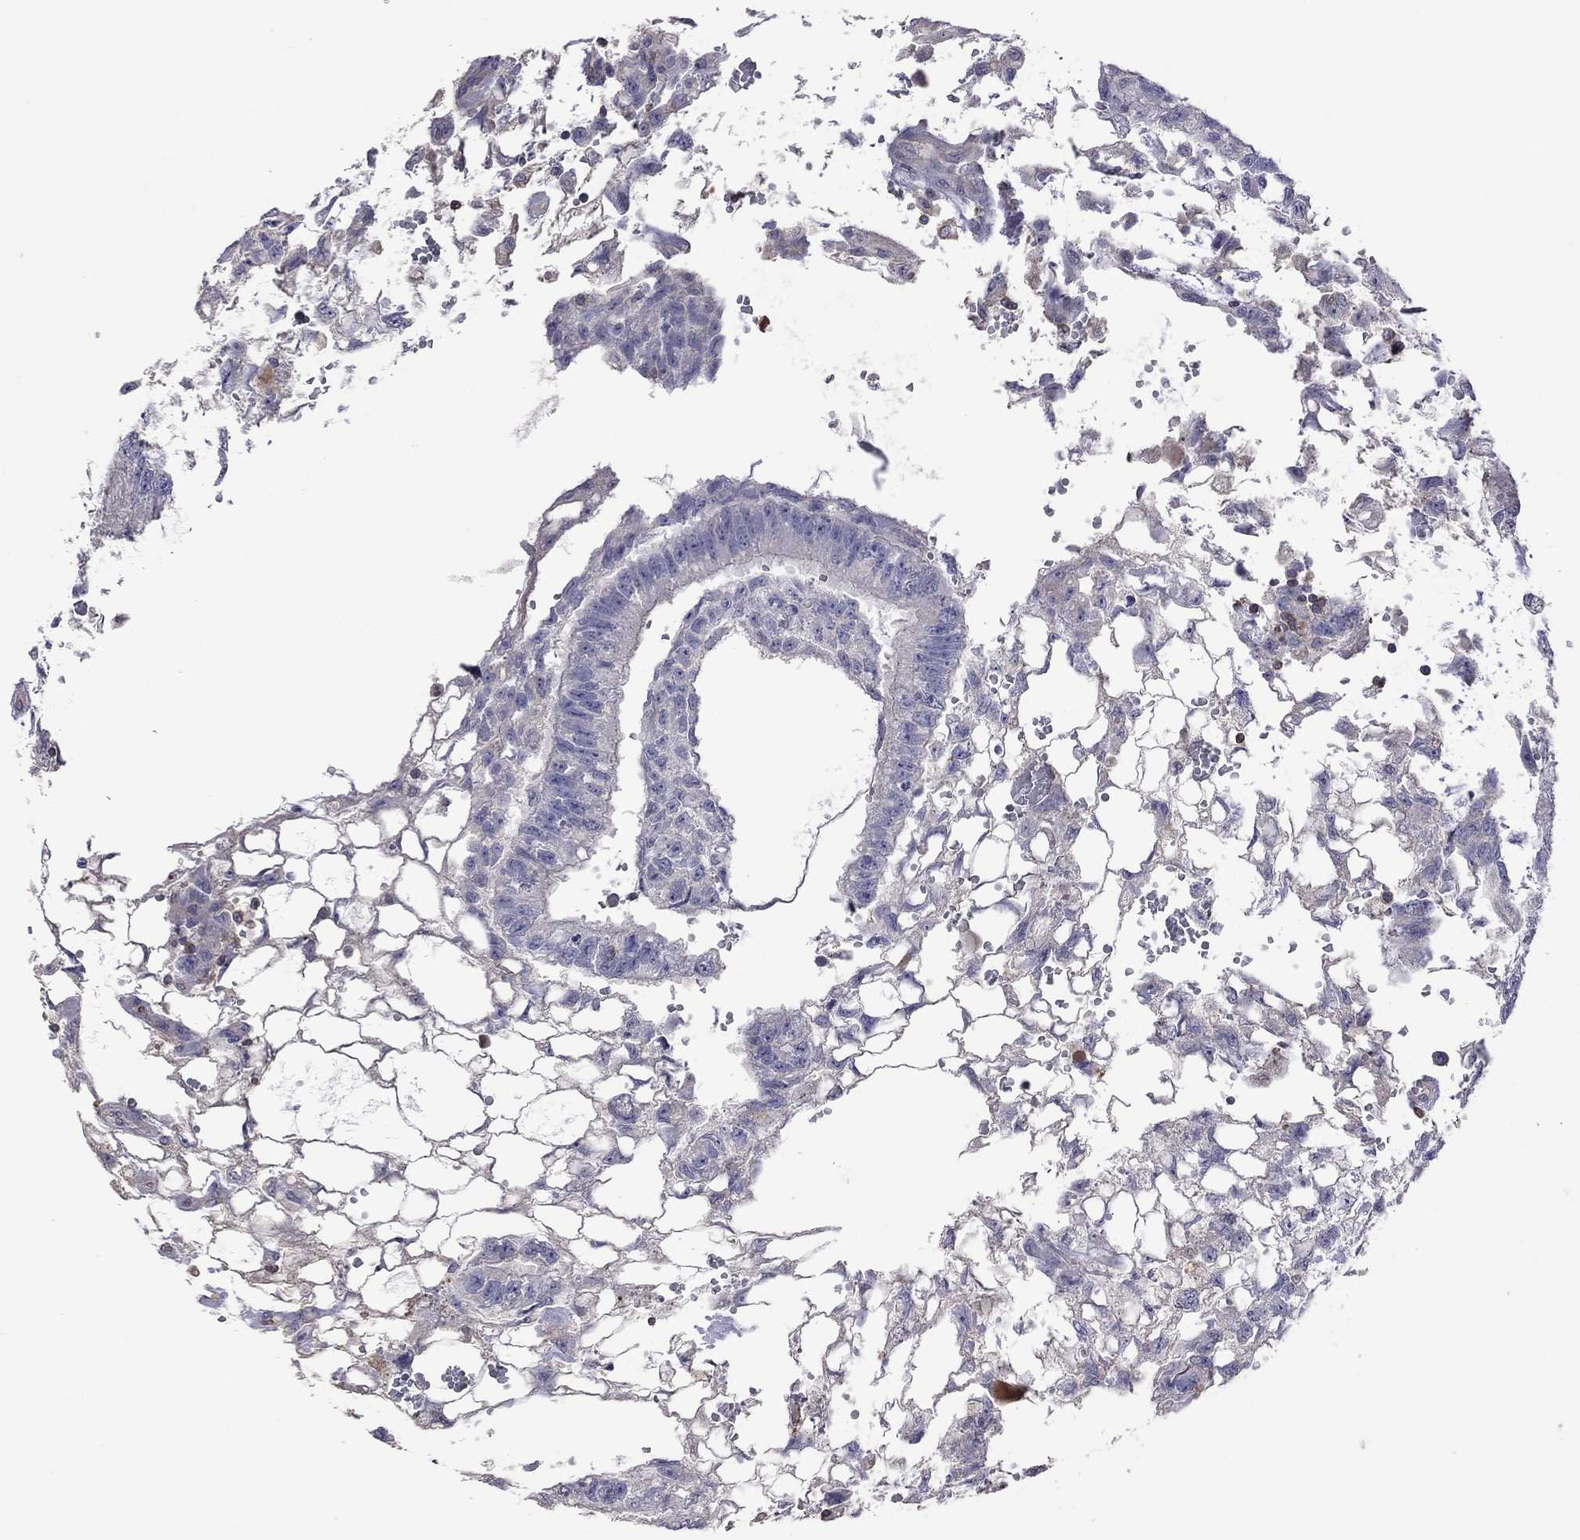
{"staining": {"intensity": "negative", "quantity": "none", "location": "none"}, "tissue": "testis cancer", "cell_type": "Tumor cells", "image_type": "cancer", "snomed": [{"axis": "morphology", "description": "Carcinoma, Embryonal, NOS"}, {"axis": "topography", "description": "Testis"}], "caption": "Immunohistochemistry photomicrograph of neoplastic tissue: testis embryonal carcinoma stained with DAB (3,3'-diaminobenzidine) displays no significant protein positivity in tumor cells.", "gene": "IPCEF1", "patient": {"sex": "male", "age": 32}}